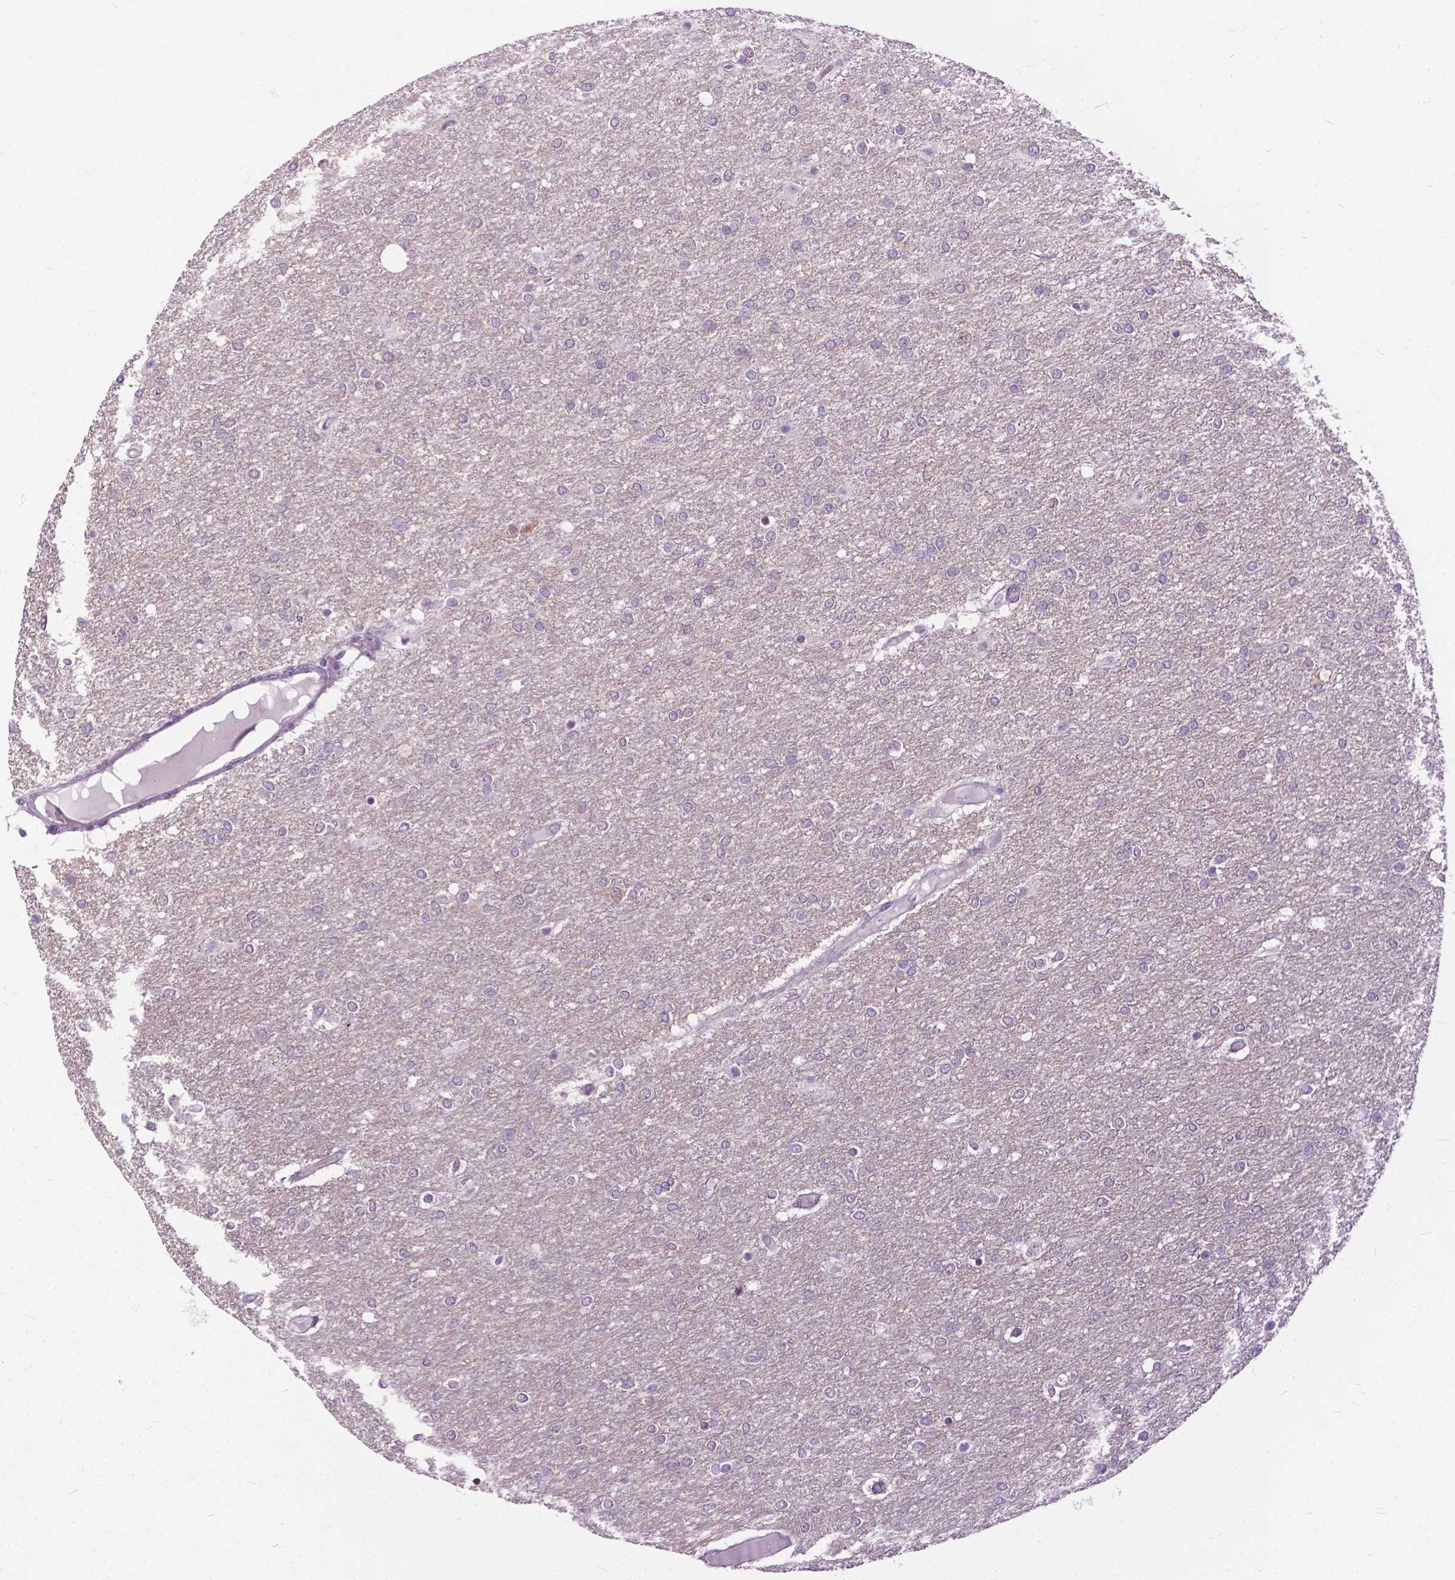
{"staining": {"intensity": "negative", "quantity": "none", "location": "none"}, "tissue": "glioma", "cell_type": "Tumor cells", "image_type": "cancer", "snomed": [{"axis": "morphology", "description": "Glioma, malignant, High grade"}, {"axis": "topography", "description": "Brain"}], "caption": "Tumor cells show no significant positivity in glioma. (Immunohistochemistry (ihc), brightfield microscopy, high magnification).", "gene": "TTC9B", "patient": {"sex": "female", "age": 61}}